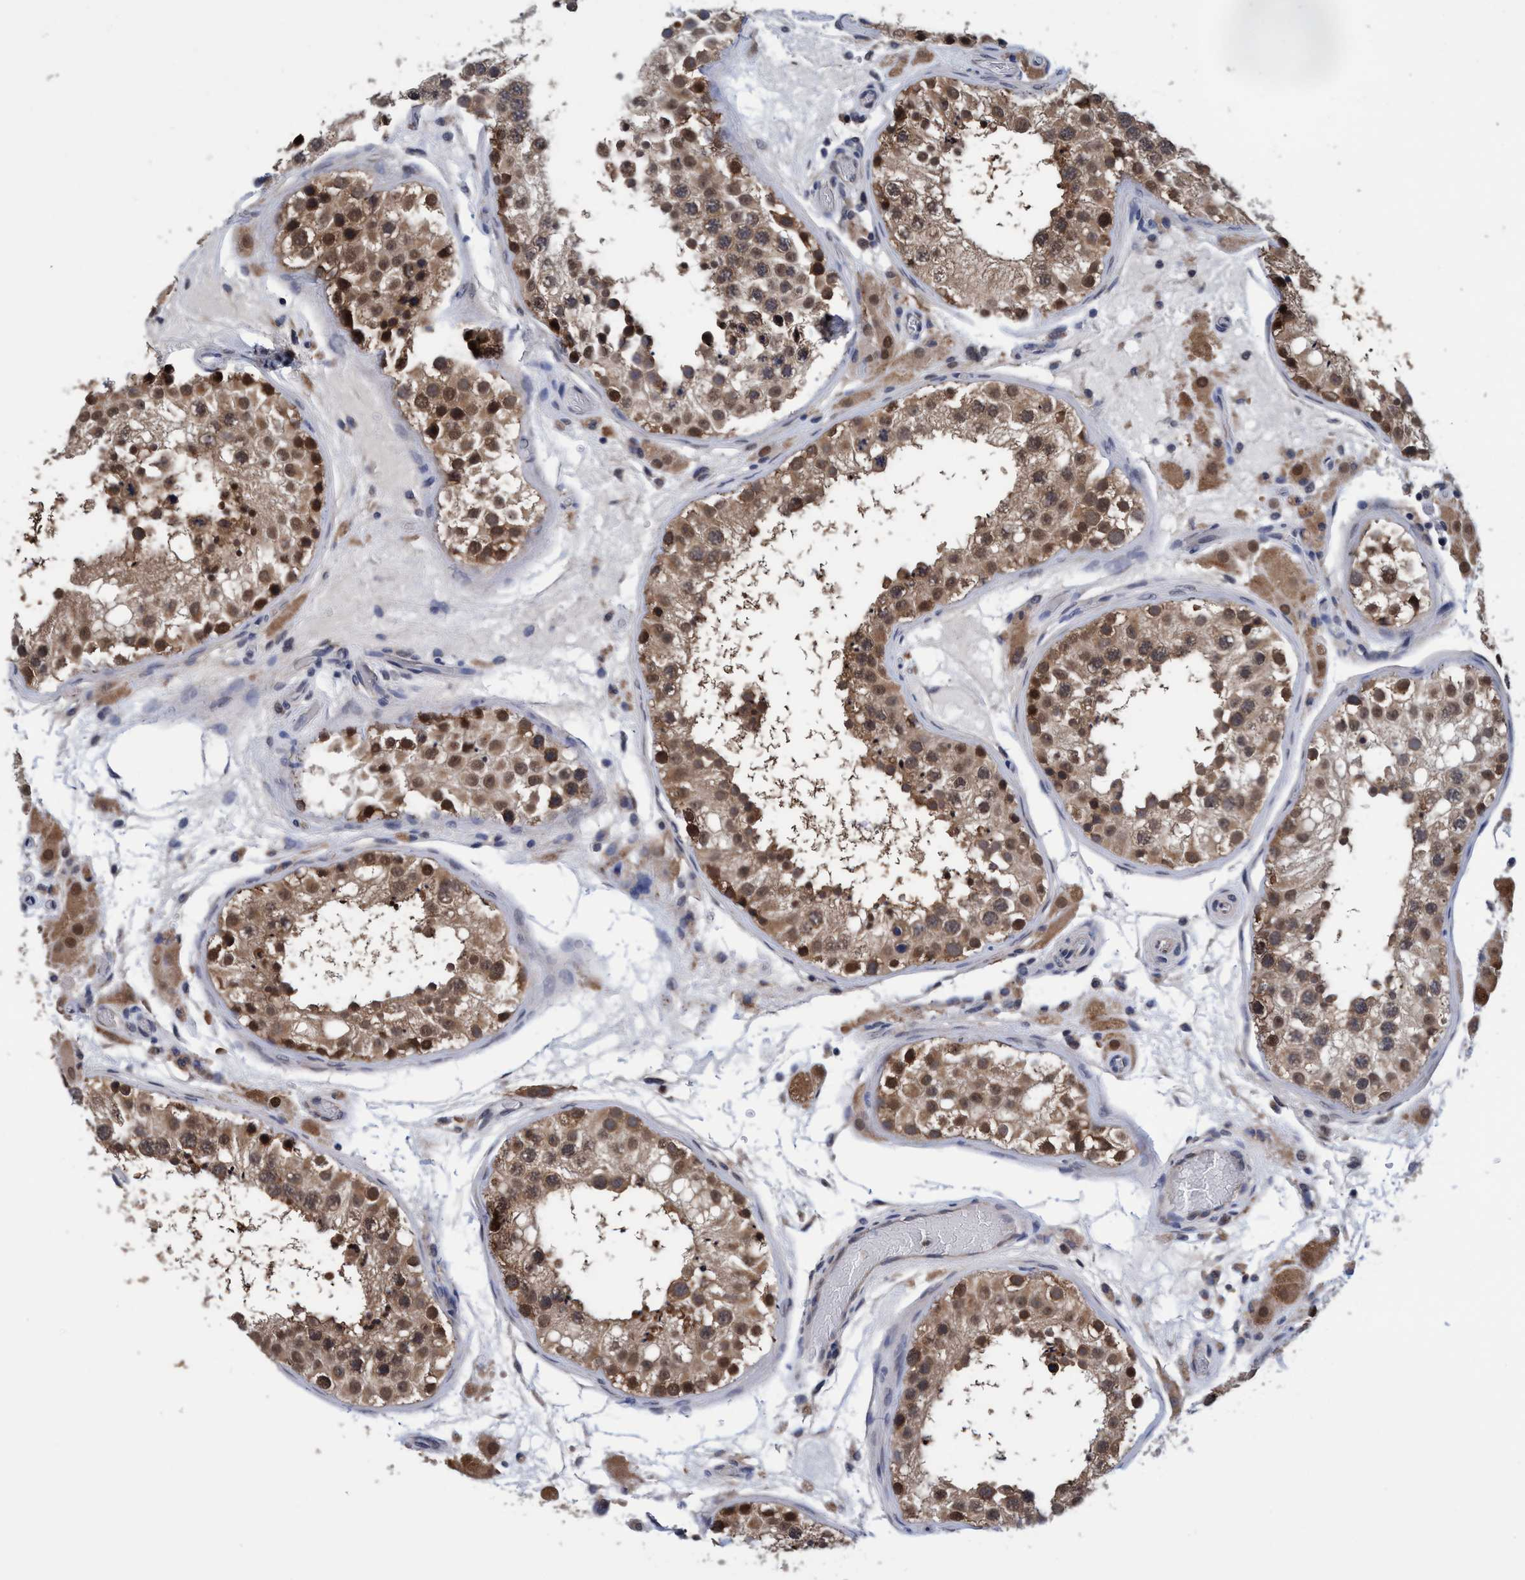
{"staining": {"intensity": "moderate", "quantity": ">75%", "location": "cytoplasmic/membranous"}, "tissue": "testis", "cell_type": "Cells in seminiferous ducts", "image_type": "normal", "snomed": [{"axis": "morphology", "description": "Normal tissue, NOS"}, {"axis": "topography", "description": "Testis"}, {"axis": "topography", "description": "Epididymis"}], "caption": "Moderate cytoplasmic/membranous staining for a protein is identified in about >75% of cells in seminiferous ducts of benign testis using immunohistochemistry.", "gene": "PSMD12", "patient": {"sex": "male", "age": 26}}